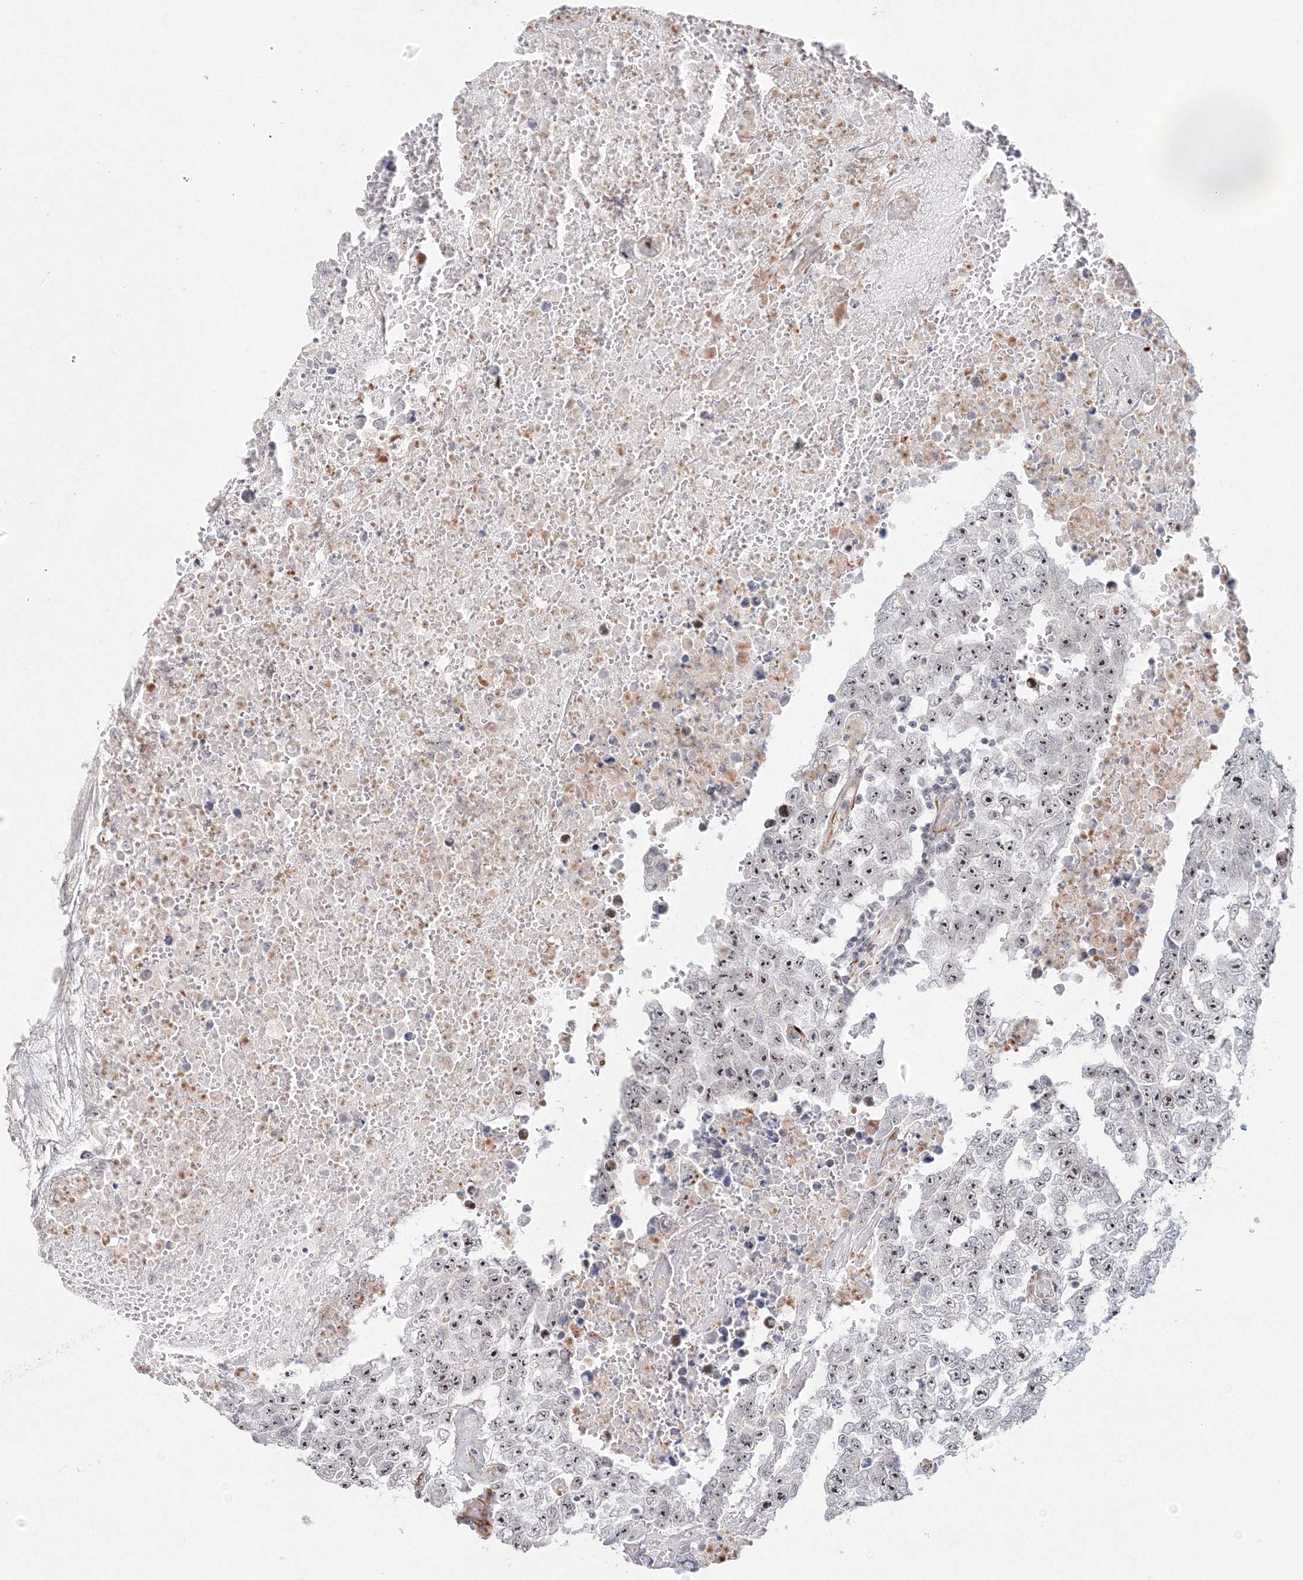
{"staining": {"intensity": "moderate", "quantity": "25%-75%", "location": "nuclear"}, "tissue": "testis cancer", "cell_type": "Tumor cells", "image_type": "cancer", "snomed": [{"axis": "morphology", "description": "Carcinoma, Embryonal, NOS"}, {"axis": "topography", "description": "Testis"}], "caption": "Immunohistochemical staining of testis cancer shows medium levels of moderate nuclear staining in approximately 25%-75% of tumor cells.", "gene": "SIRT7", "patient": {"sex": "male", "age": 25}}